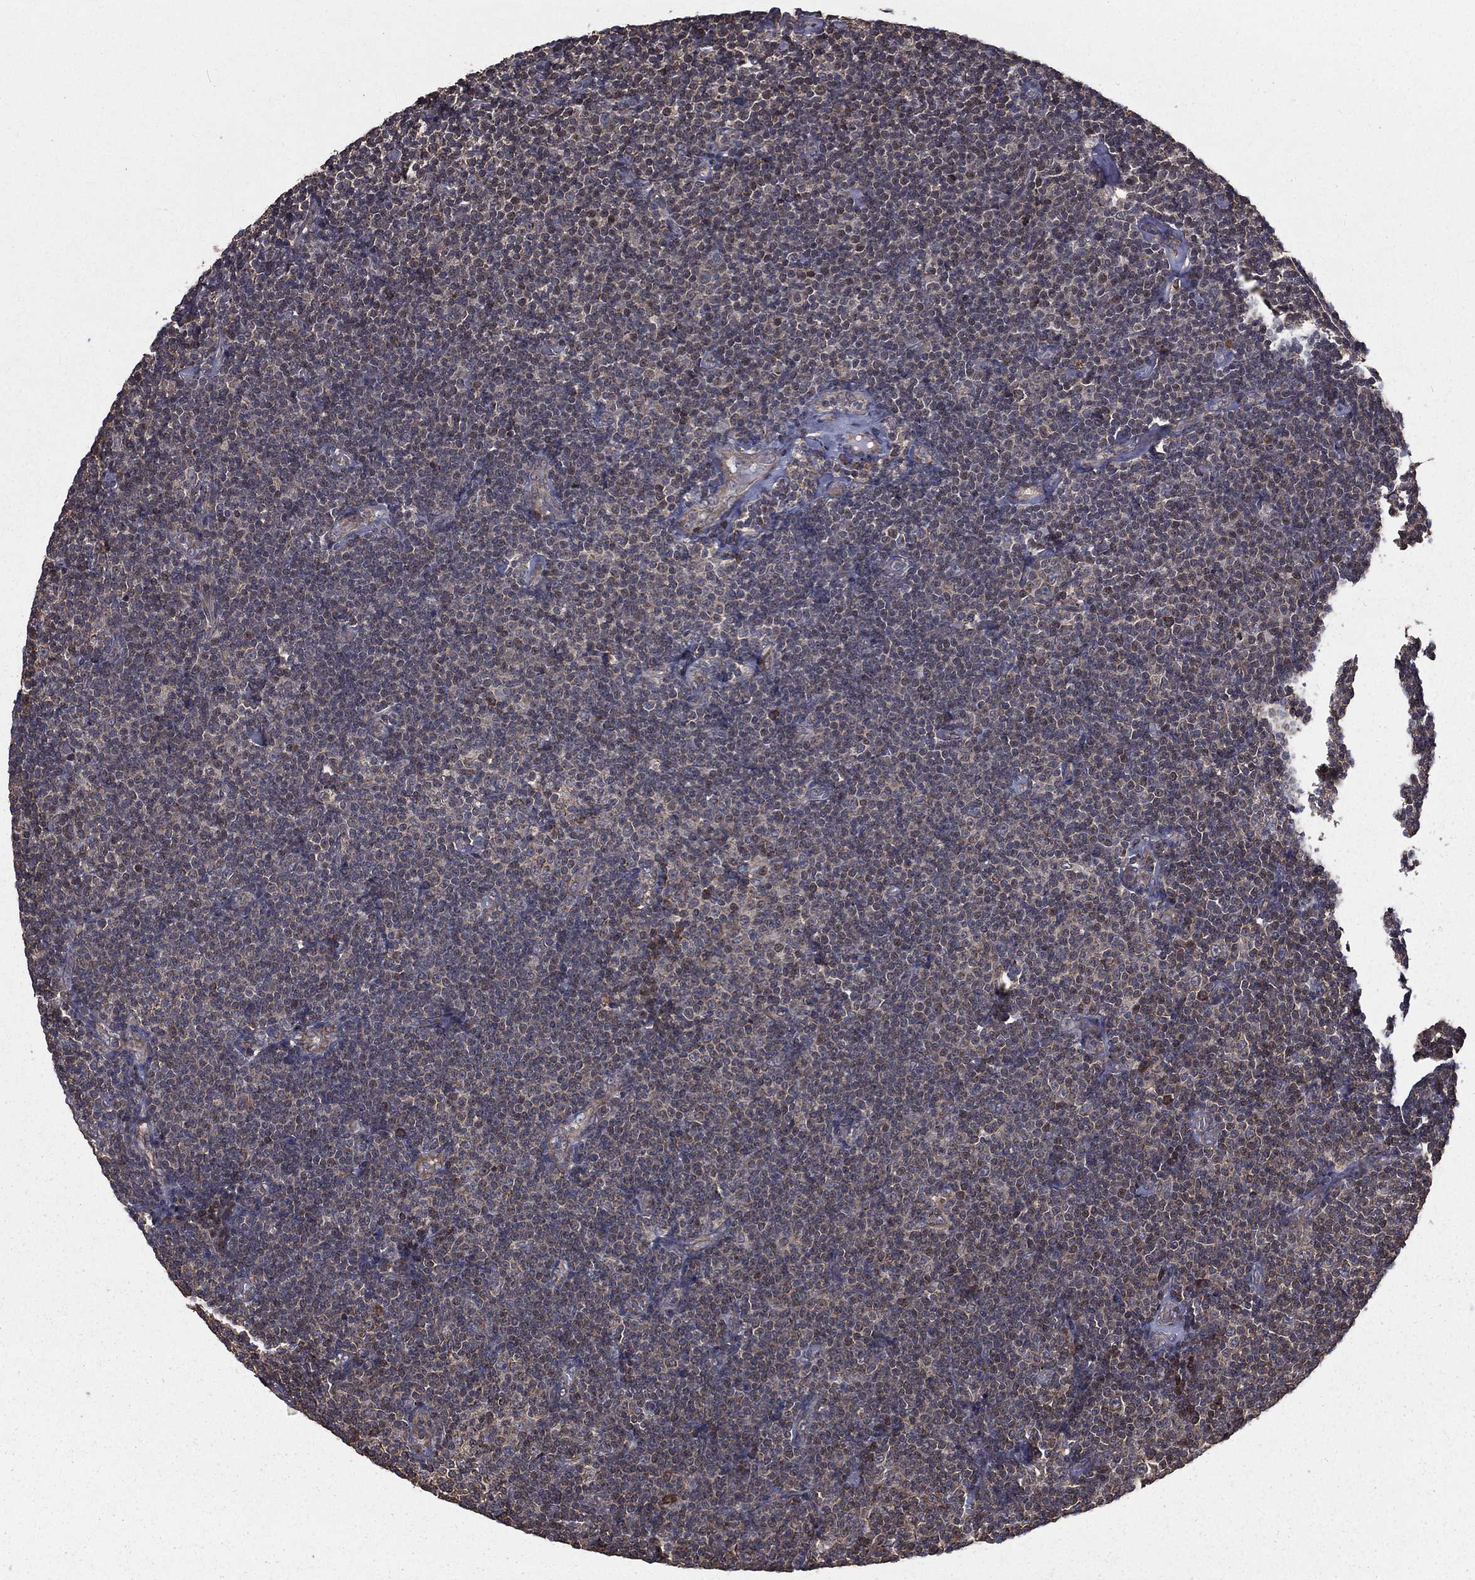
{"staining": {"intensity": "negative", "quantity": "none", "location": "none"}, "tissue": "lymphoma", "cell_type": "Tumor cells", "image_type": "cancer", "snomed": [{"axis": "morphology", "description": "Malignant lymphoma, non-Hodgkin's type, Low grade"}, {"axis": "topography", "description": "Lymph node"}], "caption": "Malignant lymphoma, non-Hodgkin's type (low-grade) was stained to show a protein in brown. There is no significant staining in tumor cells.", "gene": "OLFML1", "patient": {"sex": "male", "age": 81}}